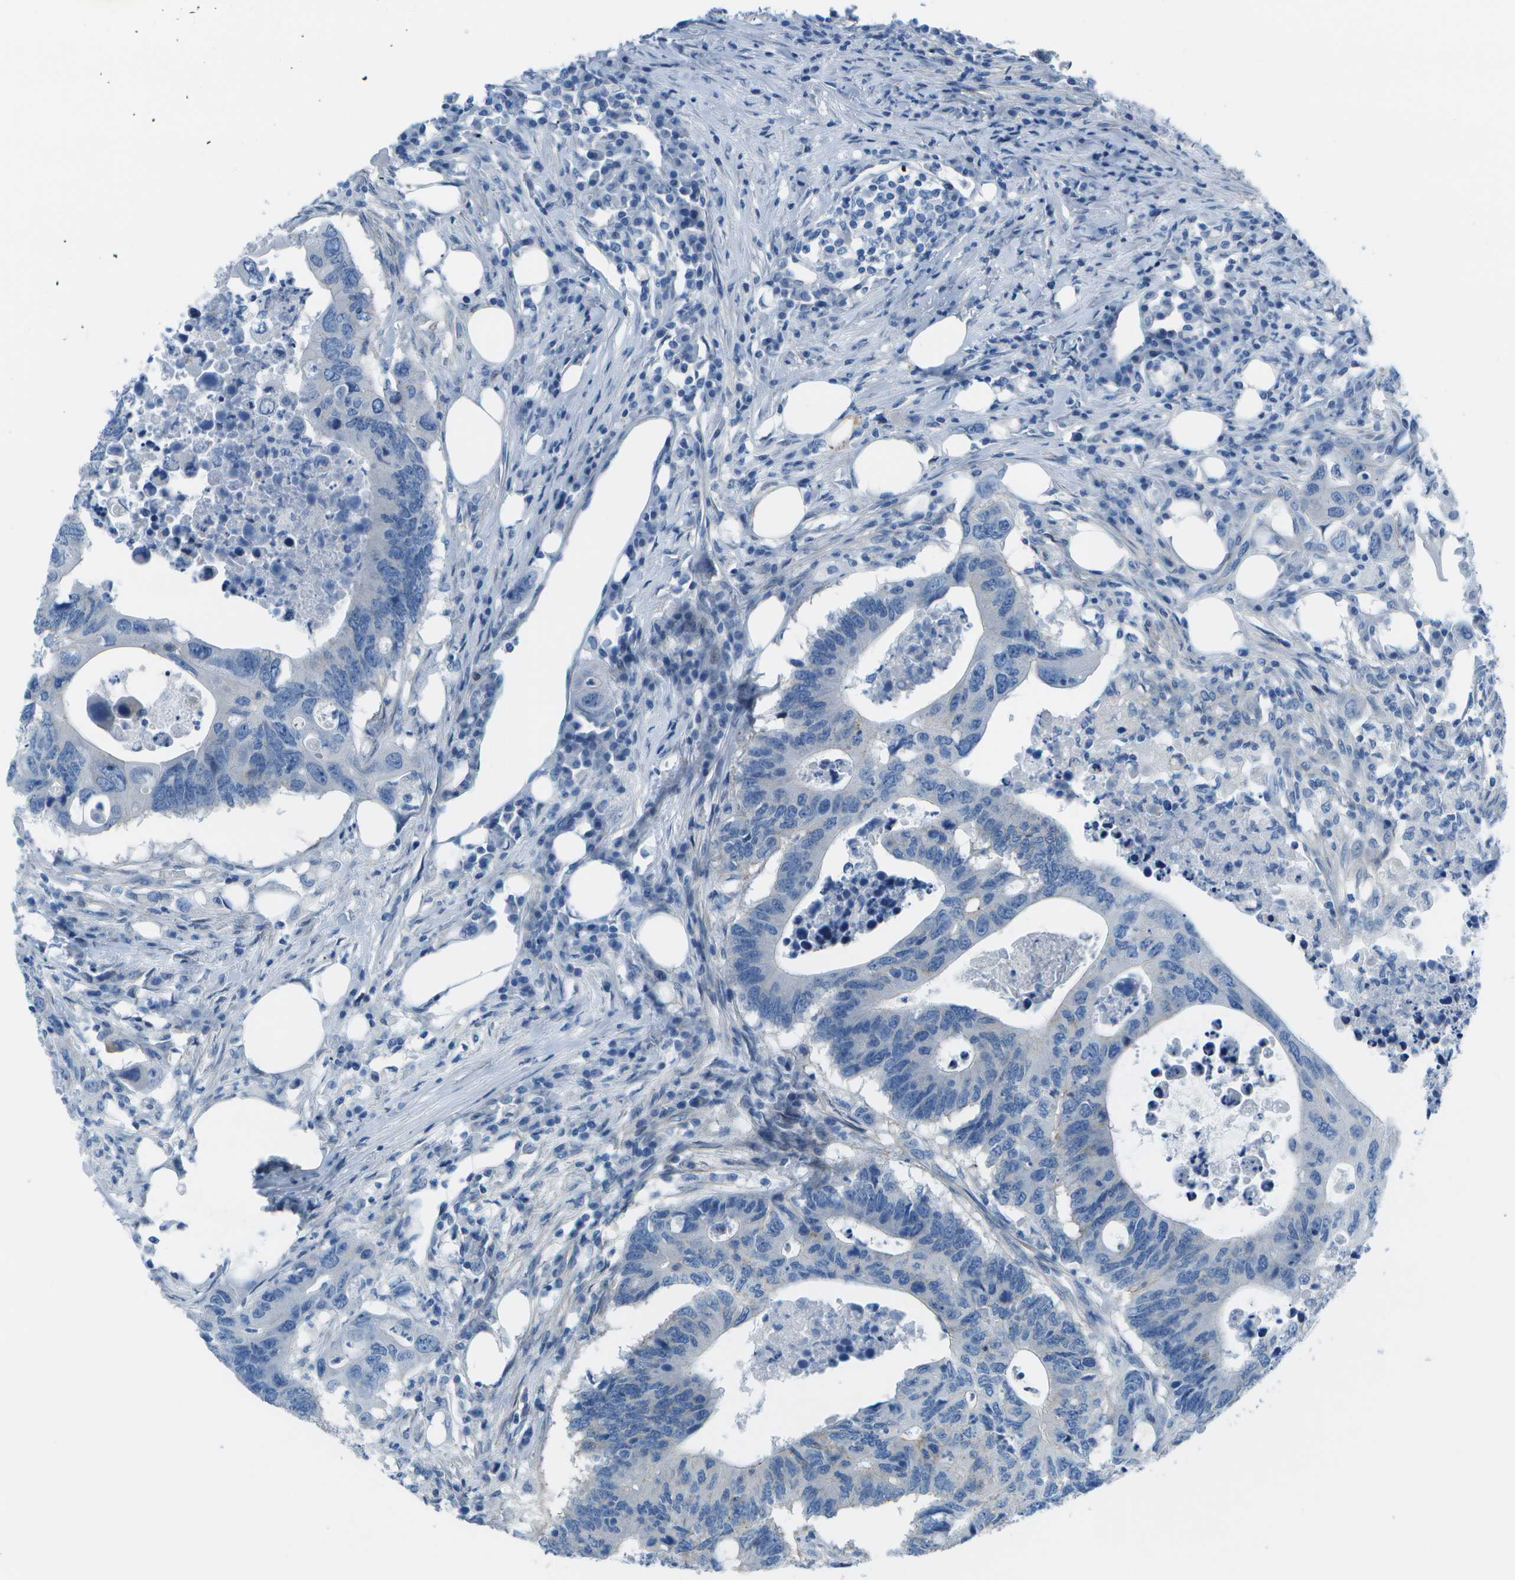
{"staining": {"intensity": "negative", "quantity": "none", "location": "none"}, "tissue": "colorectal cancer", "cell_type": "Tumor cells", "image_type": "cancer", "snomed": [{"axis": "morphology", "description": "Adenocarcinoma, NOS"}, {"axis": "topography", "description": "Colon"}], "caption": "This is a photomicrograph of immunohistochemistry (IHC) staining of colorectal cancer, which shows no expression in tumor cells.", "gene": "SORBS3", "patient": {"sex": "male", "age": 71}}